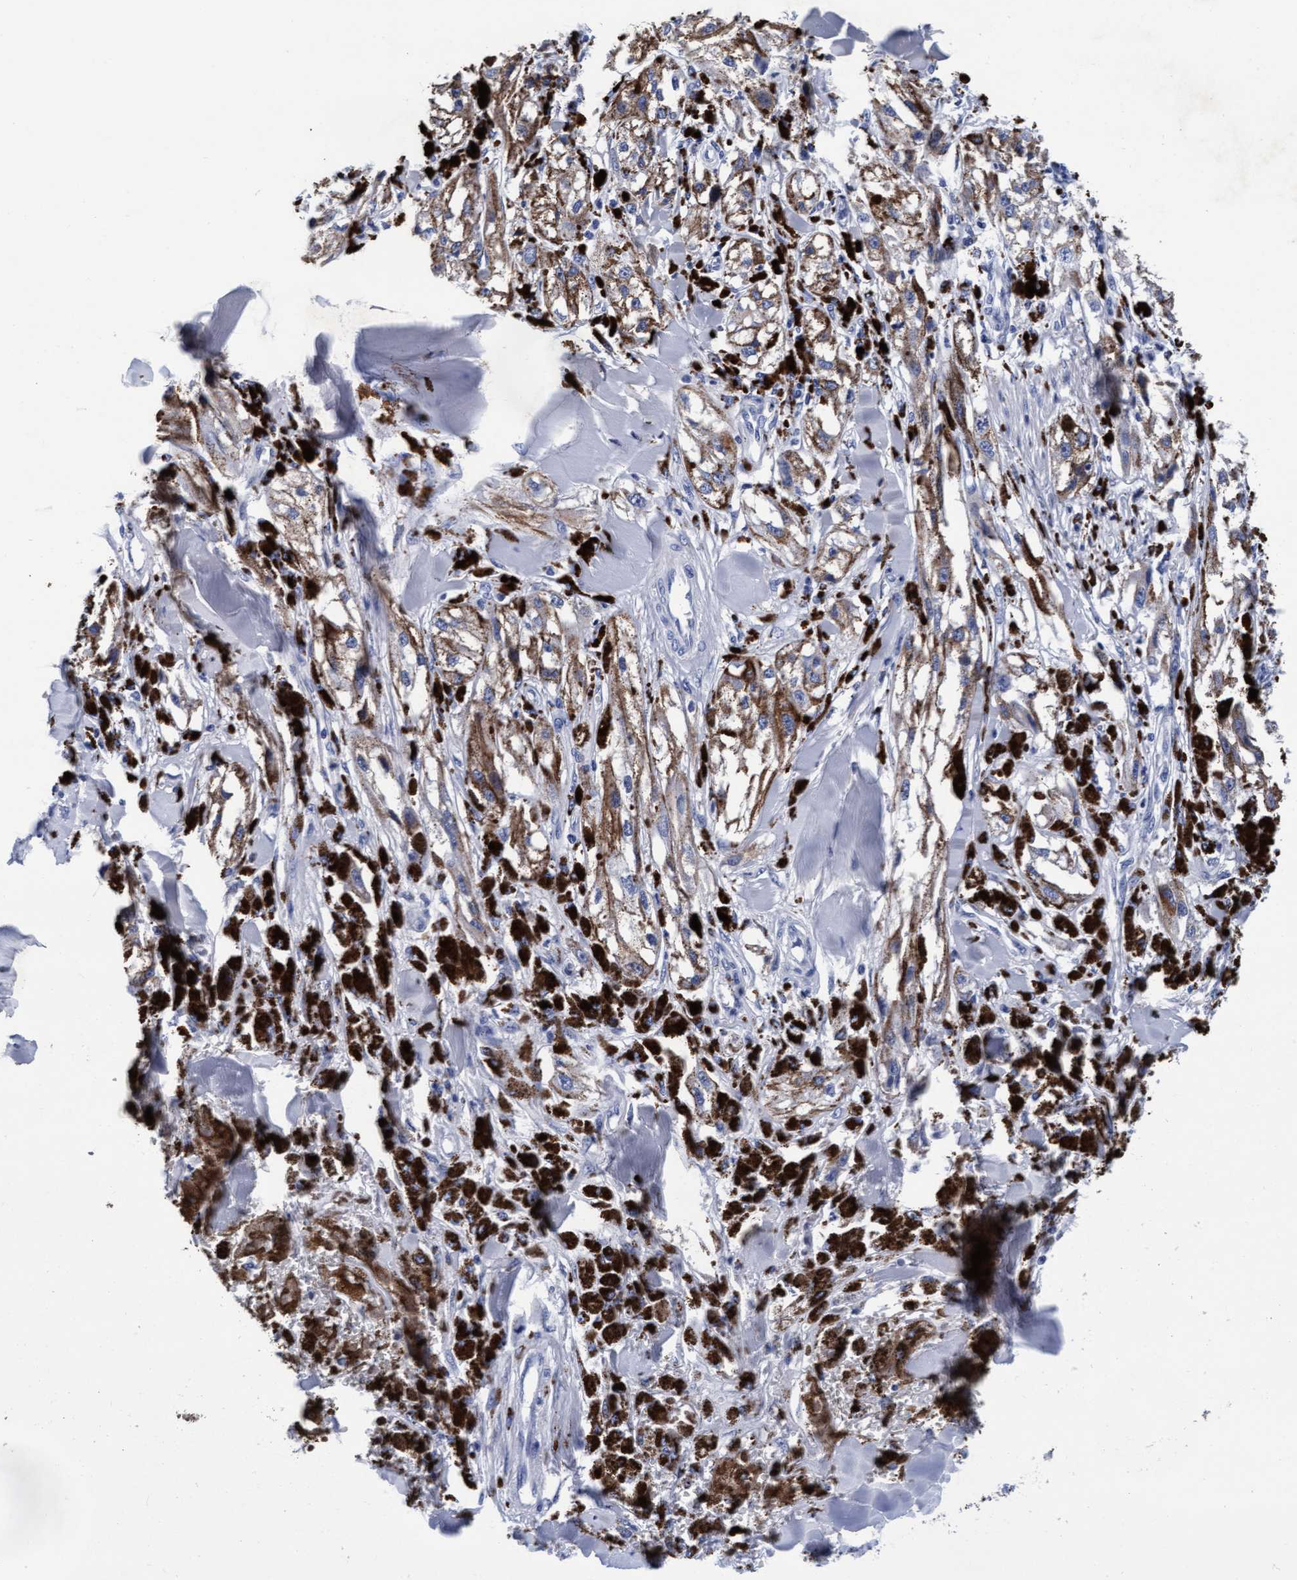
{"staining": {"intensity": "moderate", "quantity": ">75%", "location": "cytoplasmic/membranous"}, "tissue": "melanoma", "cell_type": "Tumor cells", "image_type": "cancer", "snomed": [{"axis": "morphology", "description": "Malignant melanoma, NOS"}, {"axis": "topography", "description": "Skin"}], "caption": "Moderate cytoplasmic/membranous expression is seen in about >75% of tumor cells in melanoma. (DAB (3,3'-diaminobenzidine) = brown stain, brightfield microscopy at high magnification).", "gene": "ARSG", "patient": {"sex": "male", "age": 88}}